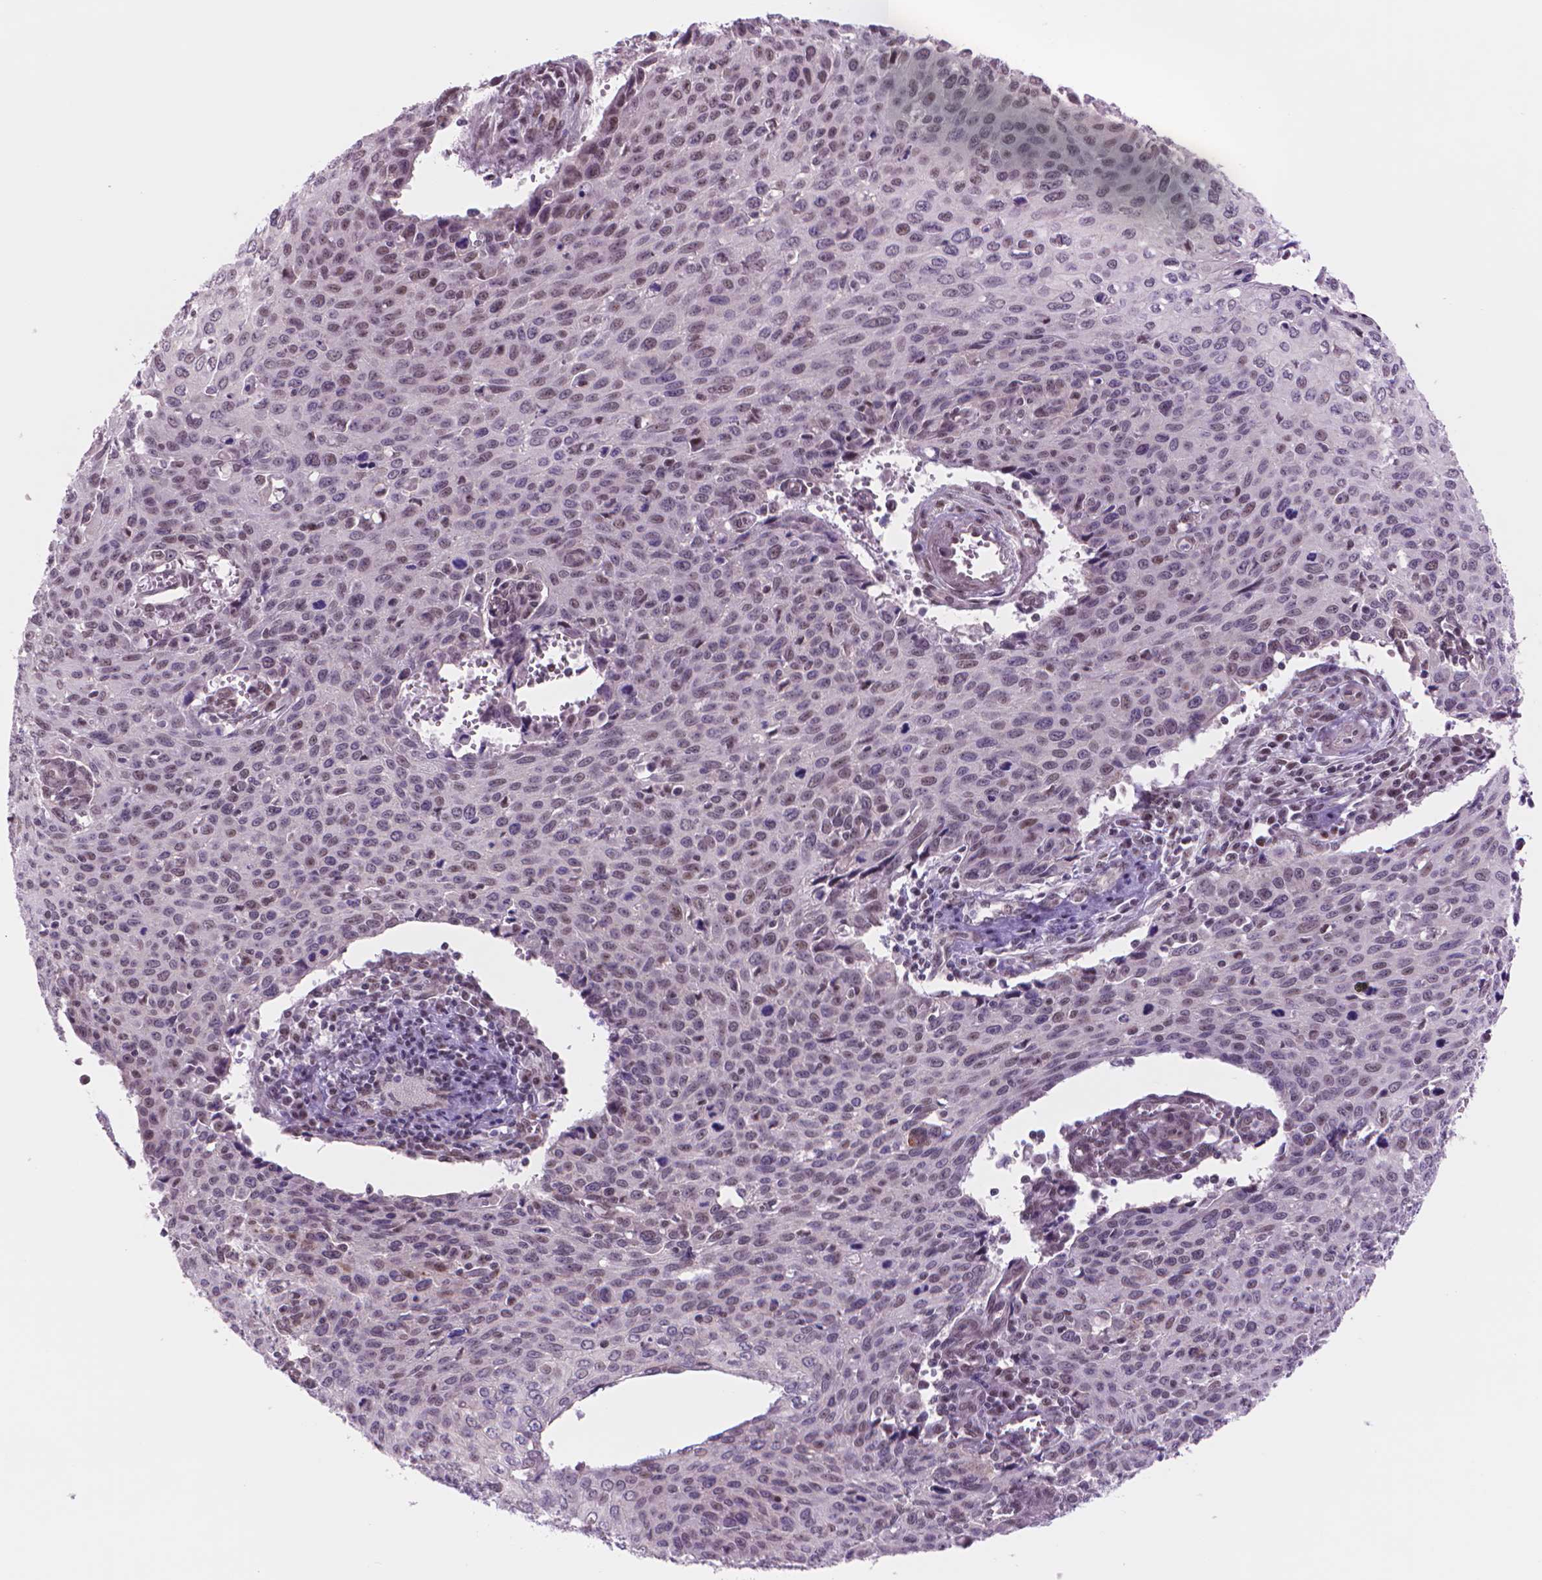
{"staining": {"intensity": "weak", "quantity": "<25%", "location": "nuclear"}, "tissue": "cervical cancer", "cell_type": "Tumor cells", "image_type": "cancer", "snomed": [{"axis": "morphology", "description": "Squamous cell carcinoma, NOS"}, {"axis": "topography", "description": "Cervix"}], "caption": "Micrograph shows no protein staining in tumor cells of cervical squamous cell carcinoma tissue.", "gene": "POLR3D", "patient": {"sex": "female", "age": 38}}